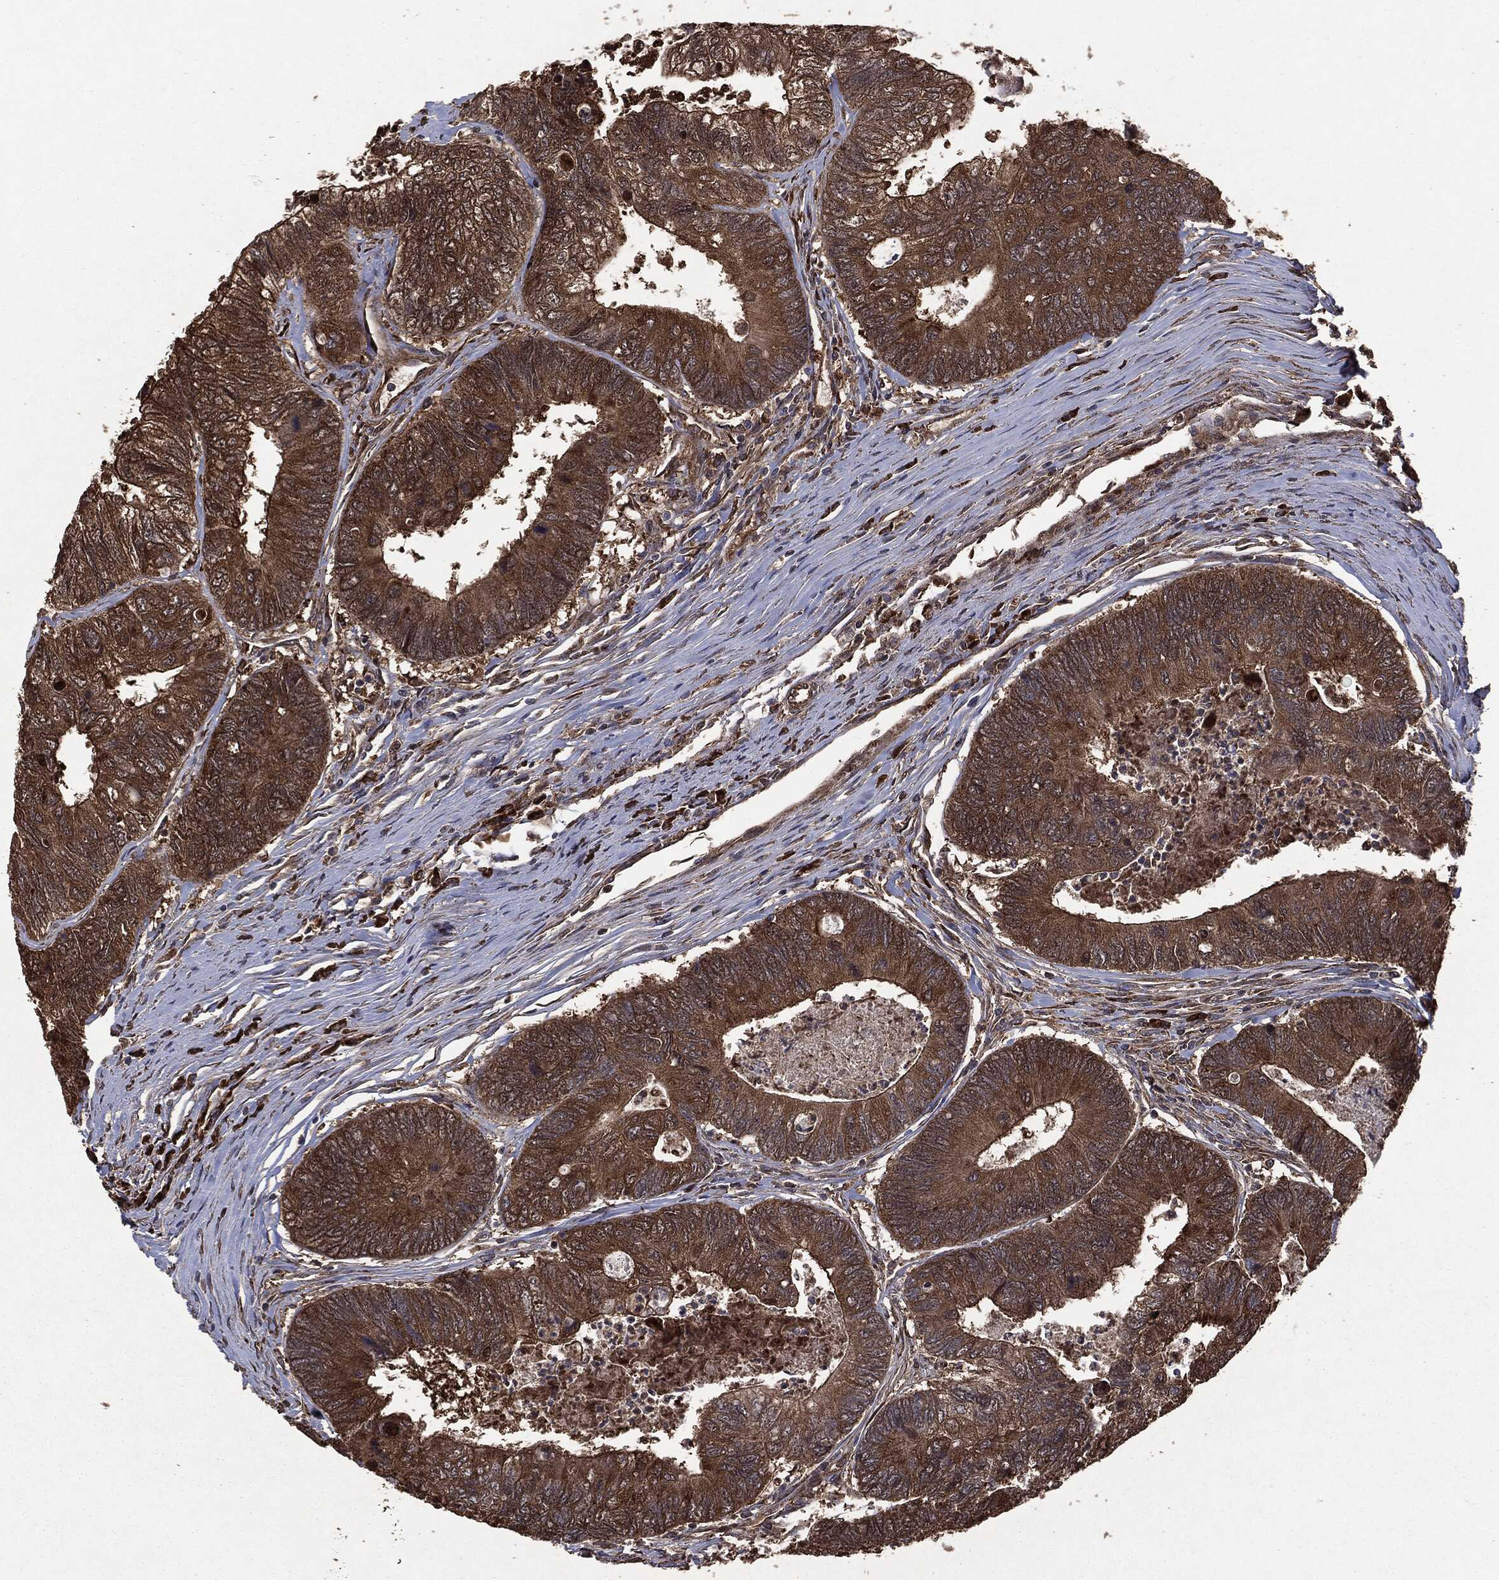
{"staining": {"intensity": "strong", "quantity": ">75%", "location": "cytoplasmic/membranous"}, "tissue": "colorectal cancer", "cell_type": "Tumor cells", "image_type": "cancer", "snomed": [{"axis": "morphology", "description": "Adenocarcinoma, NOS"}, {"axis": "topography", "description": "Colon"}], "caption": "An immunohistochemistry image of tumor tissue is shown. Protein staining in brown shows strong cytoplasmic/membranous positivity in adenocarcinoma (colorectal) within tumor cells.", "gene": "NME1", "patient": {"sex": "female", "age": 67}}